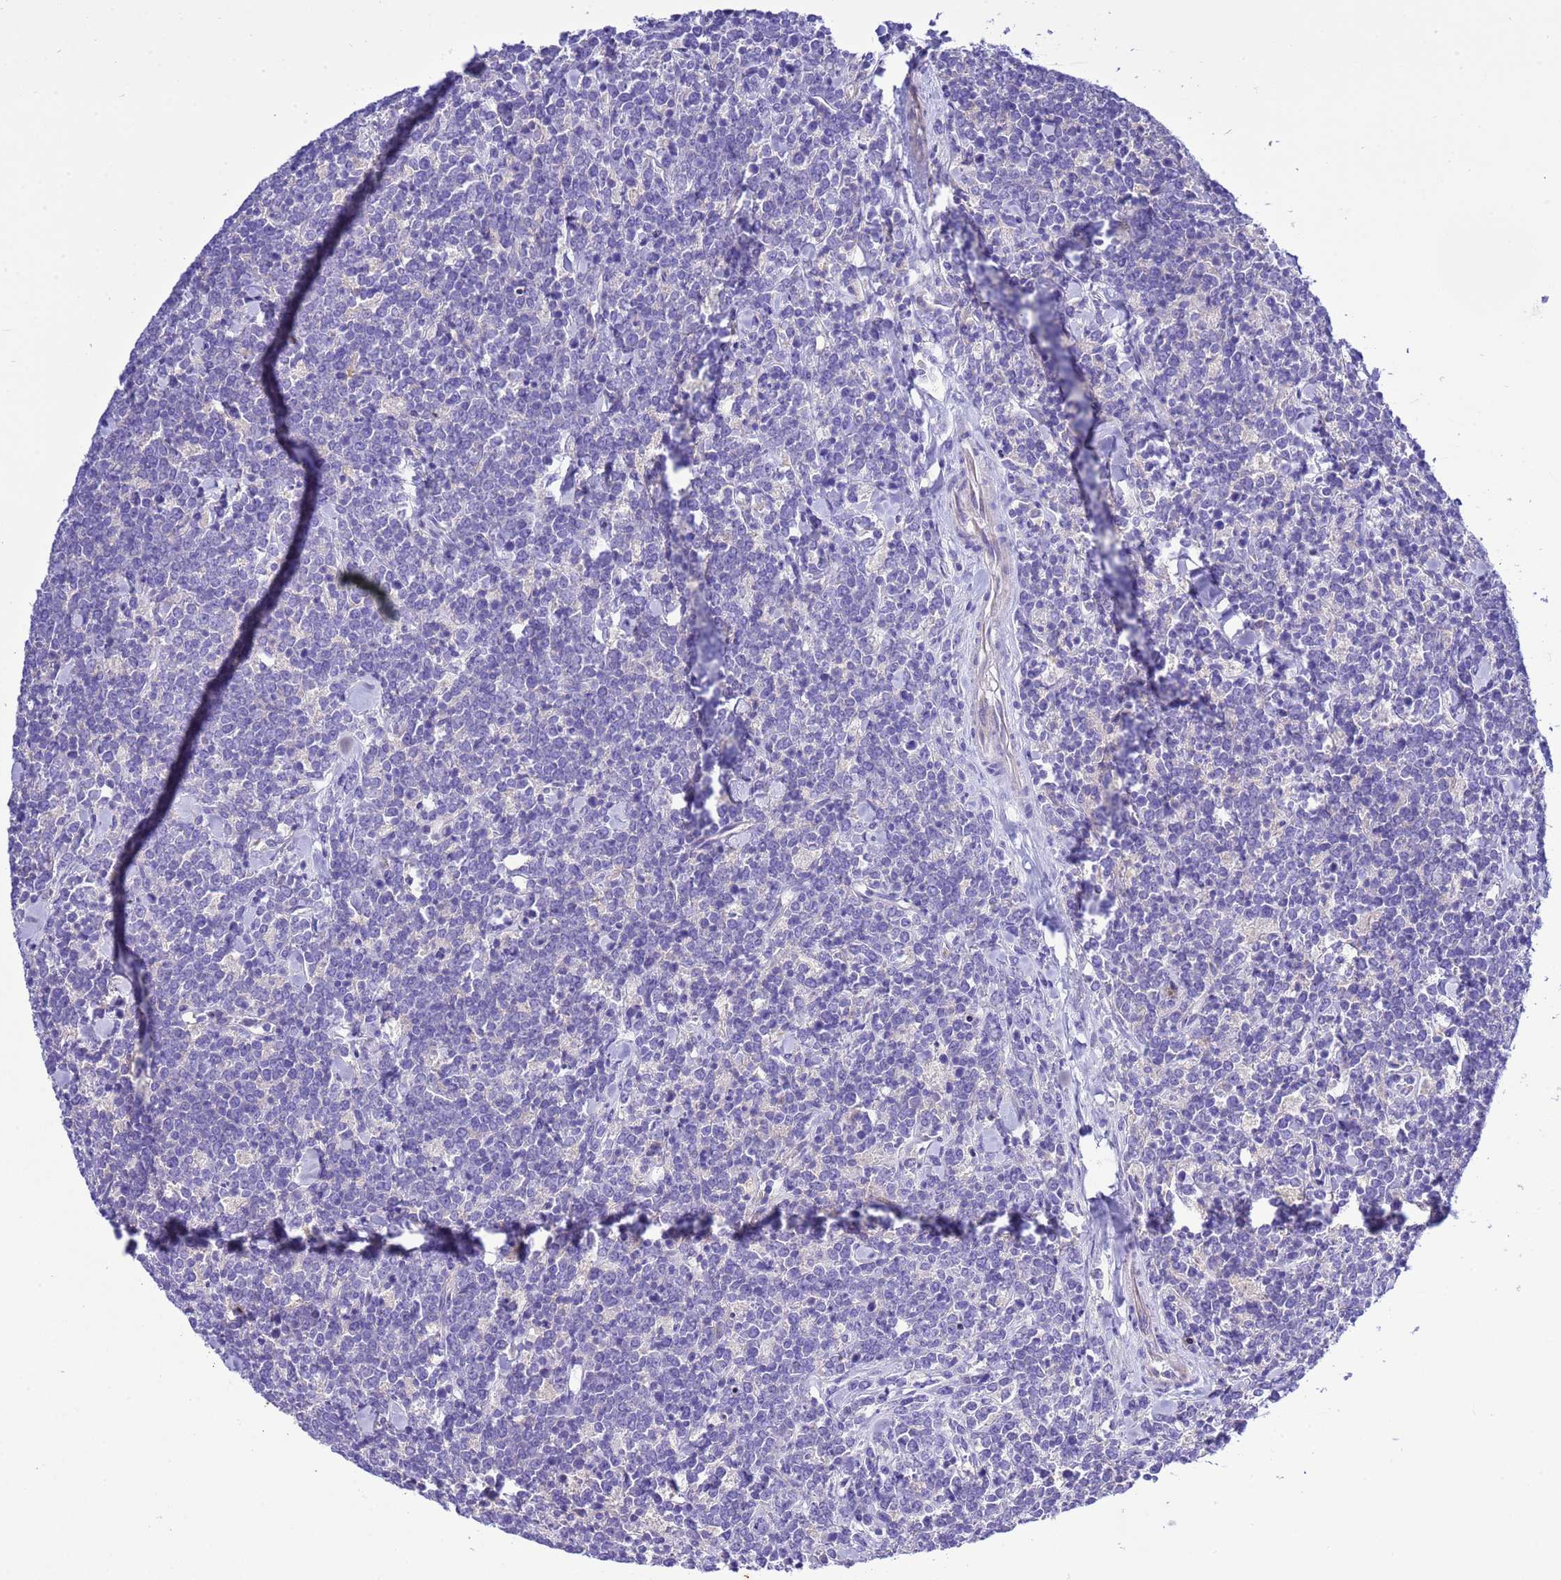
{"staining": {"intensity": "negative", "quantity": "none", "location": "none"}, "tissue": "lymphoma", "cell_type": "Tumor cells", "image_type": "cancer", "snomed": [{"axis": "morphology", "description": "Malignant lymphoma, non-Hodgkin's type, High grade"}, {"axis": "topography", "description": "Small intestine"}], "caption": "Tumor cells are negative for brown protein staining in lymphoma.", "gene": "KICS2", "patient": {"sex": "male", "age": 8}}